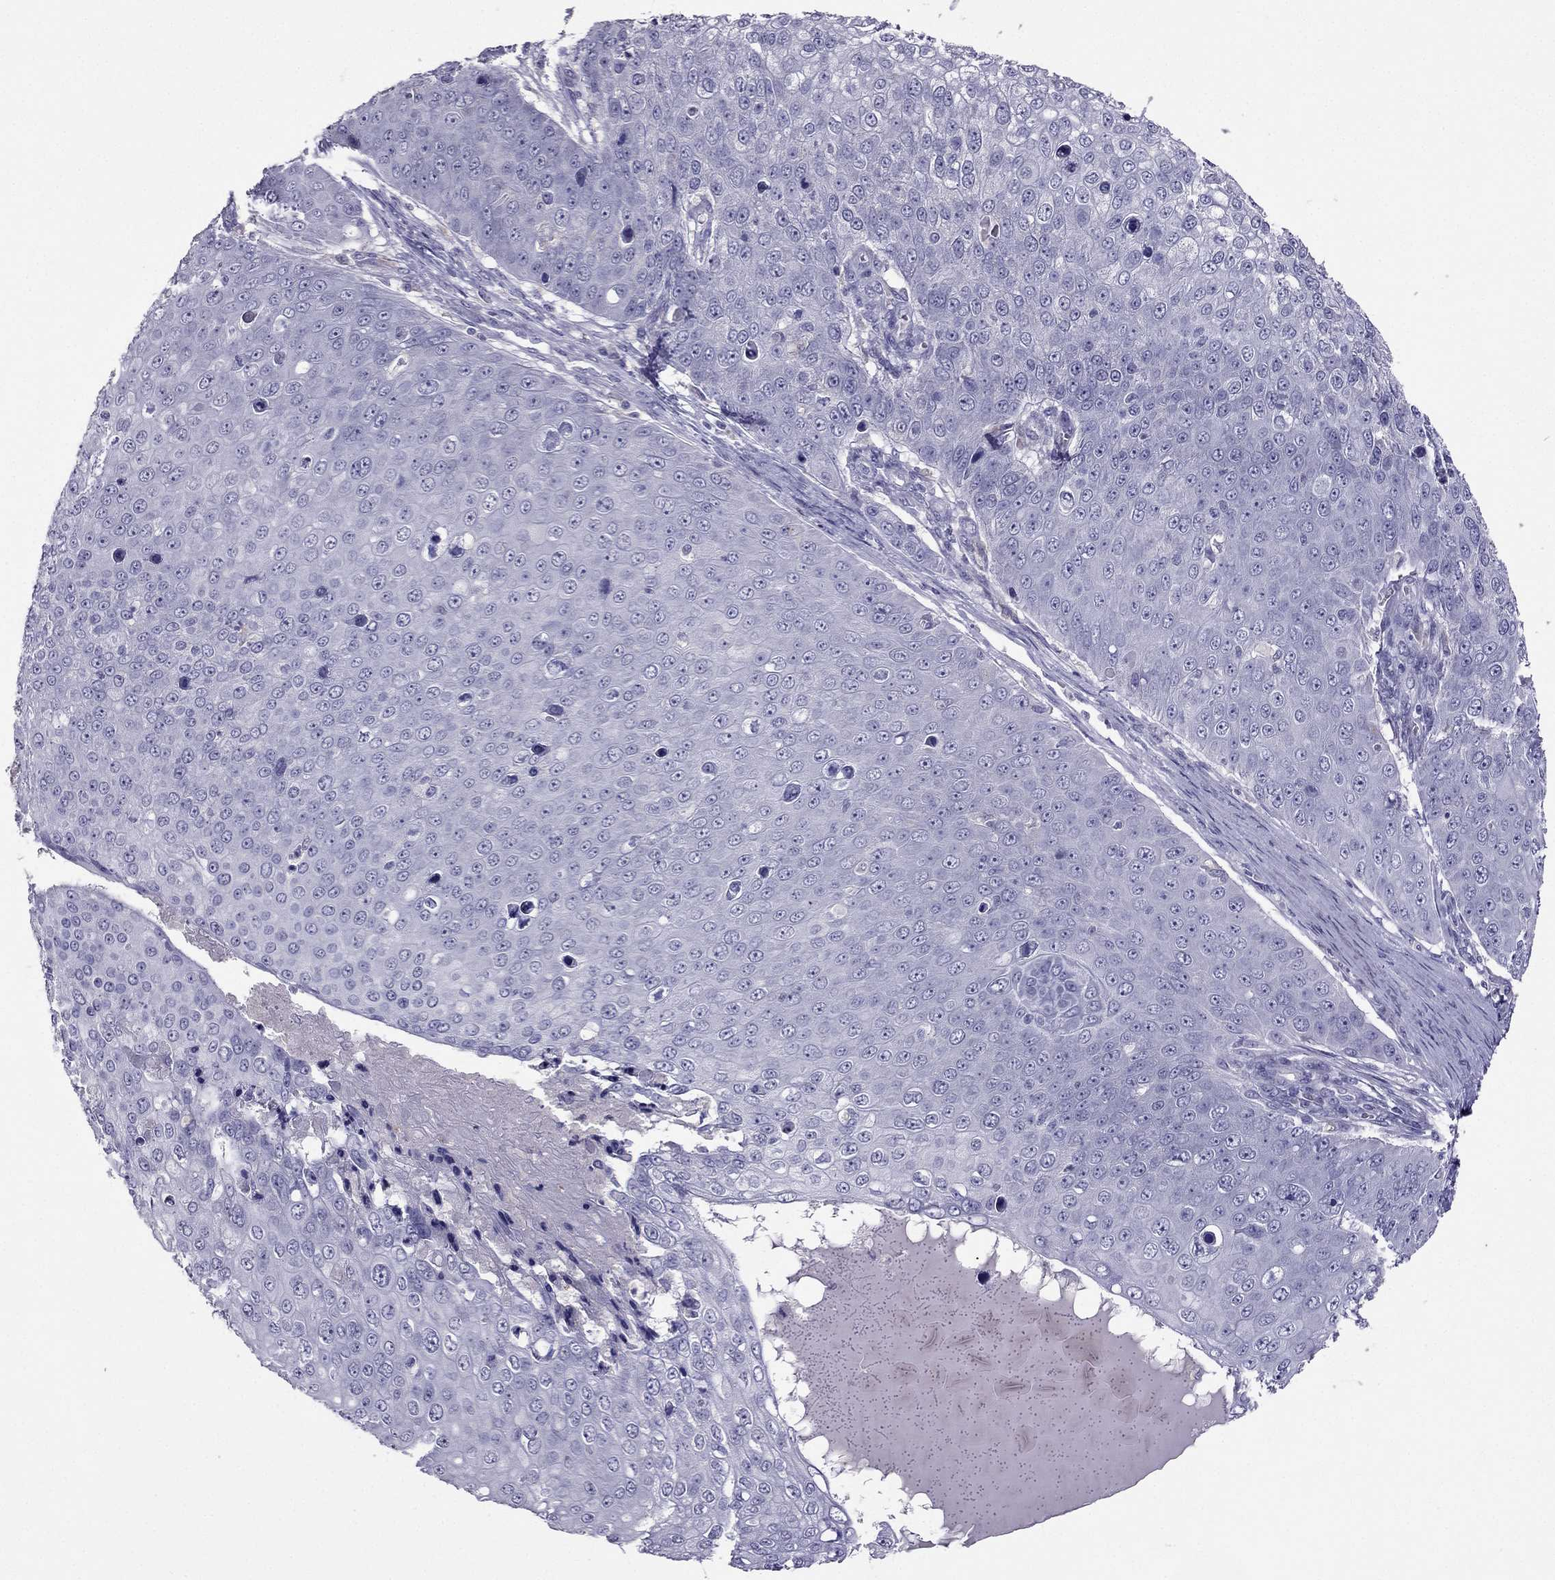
{"staining": {"intensity": "negative", "quantity": "none", "location": "none"}, "tissue": "skin cancer", "cell_type": "Tumor cells", "image_type": "cancer", "snomed": [{"axis": "morphology", "description": "Squamous cell carcinoma, NOS"}, {"axis": "topography", "description": "Skin"}], "caption": "Histopathology image shows no significant protein staining in tumor cells of skin cancer.", "gene": "RGS8", "patient": {"sex": "male", "age": 71}}